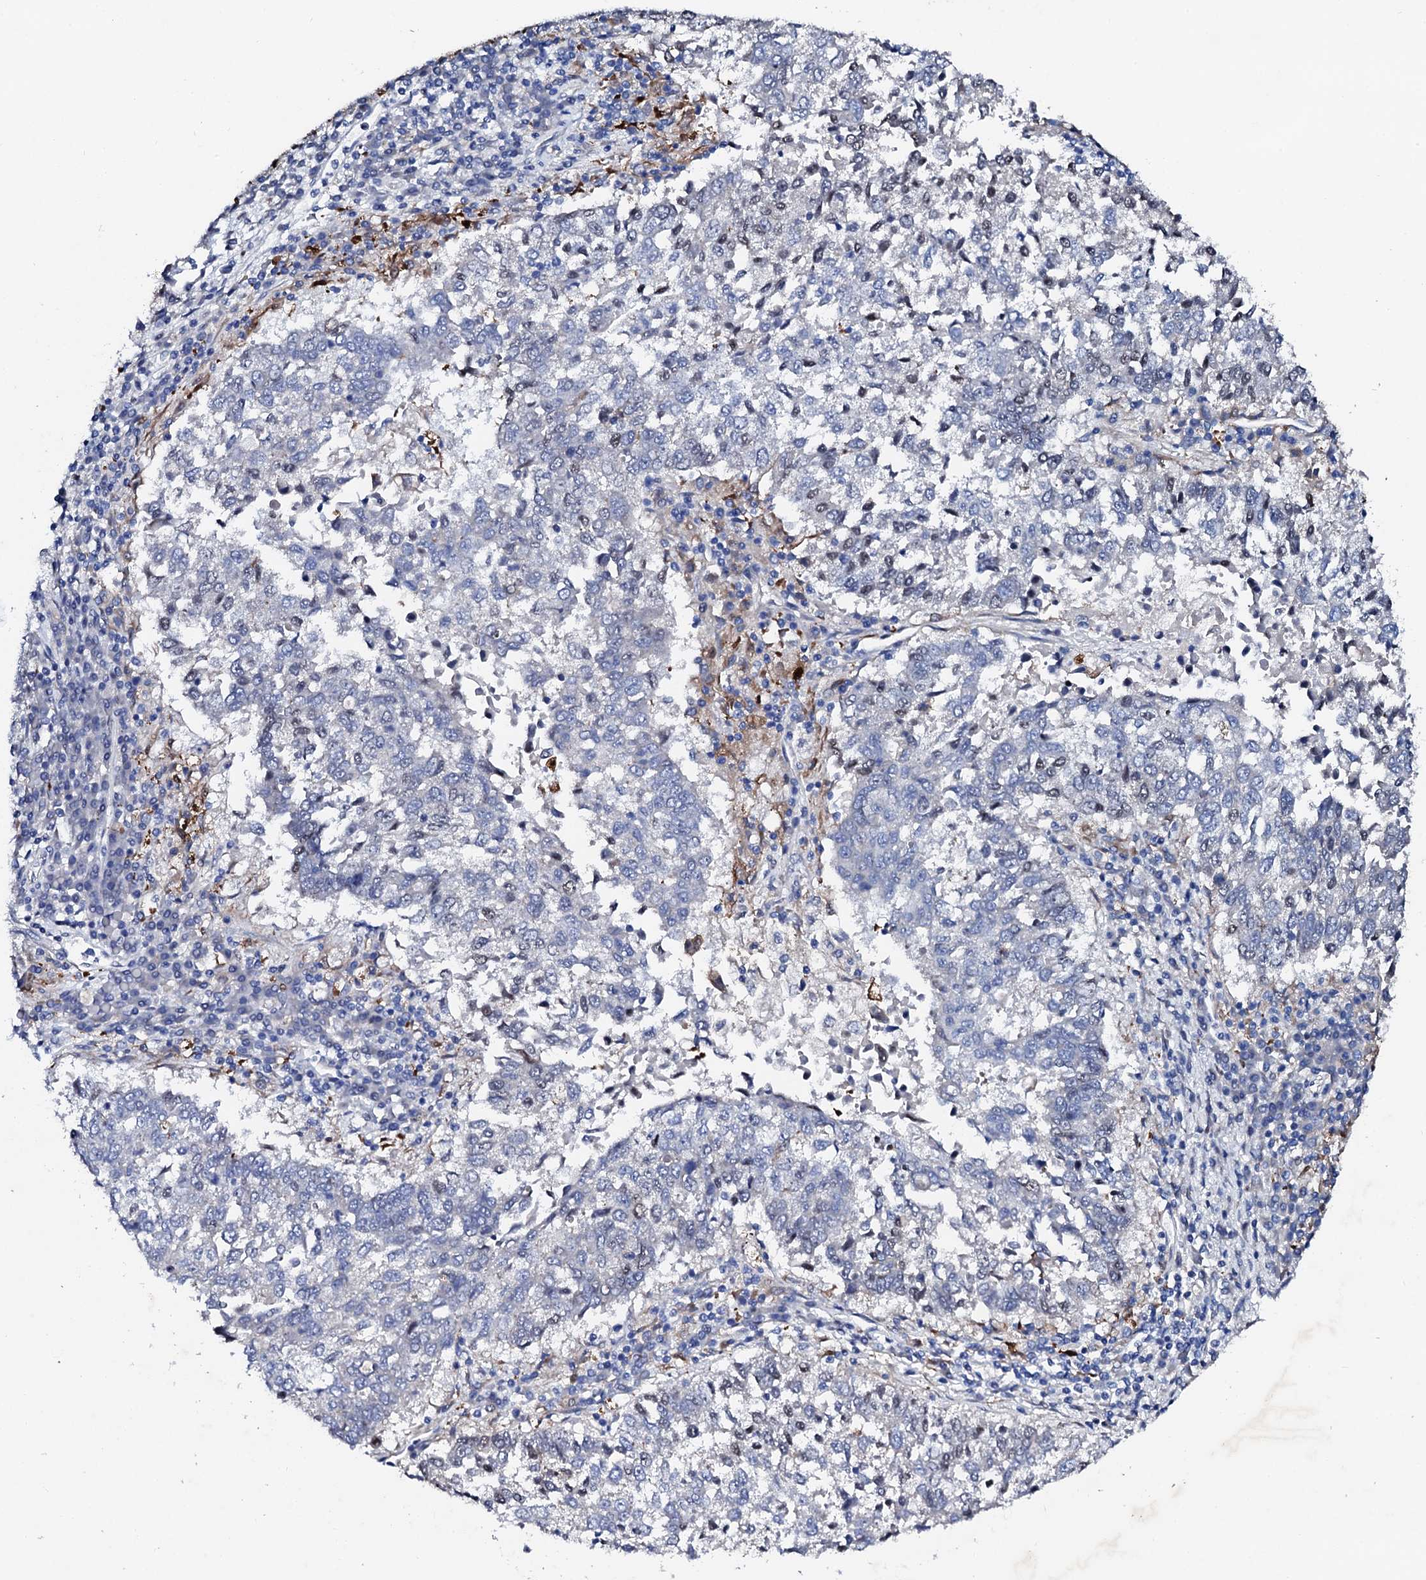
{"staining": {"intensity": "negative", "quantity": "none", "location": "none"}, "tissue": "lung cancer", "cell_type": "Tumor cells", "image_type": "cancer", "snomed": [{"axis": "morphology", "description": "Squamous cell carcinoma, NOS"}, {"axis": "topography", "description": "Lung"}], "caption": "Immunohistochemical staining of human lung squamous cell carcinoma demonstrates no significant staining in tumor cells. (DAB (3,3'-diaminobenzidine) IHC with hematoxylin counter stain).", "gene": "TRDN", "patient": {"sex": "male", "age": 73}}